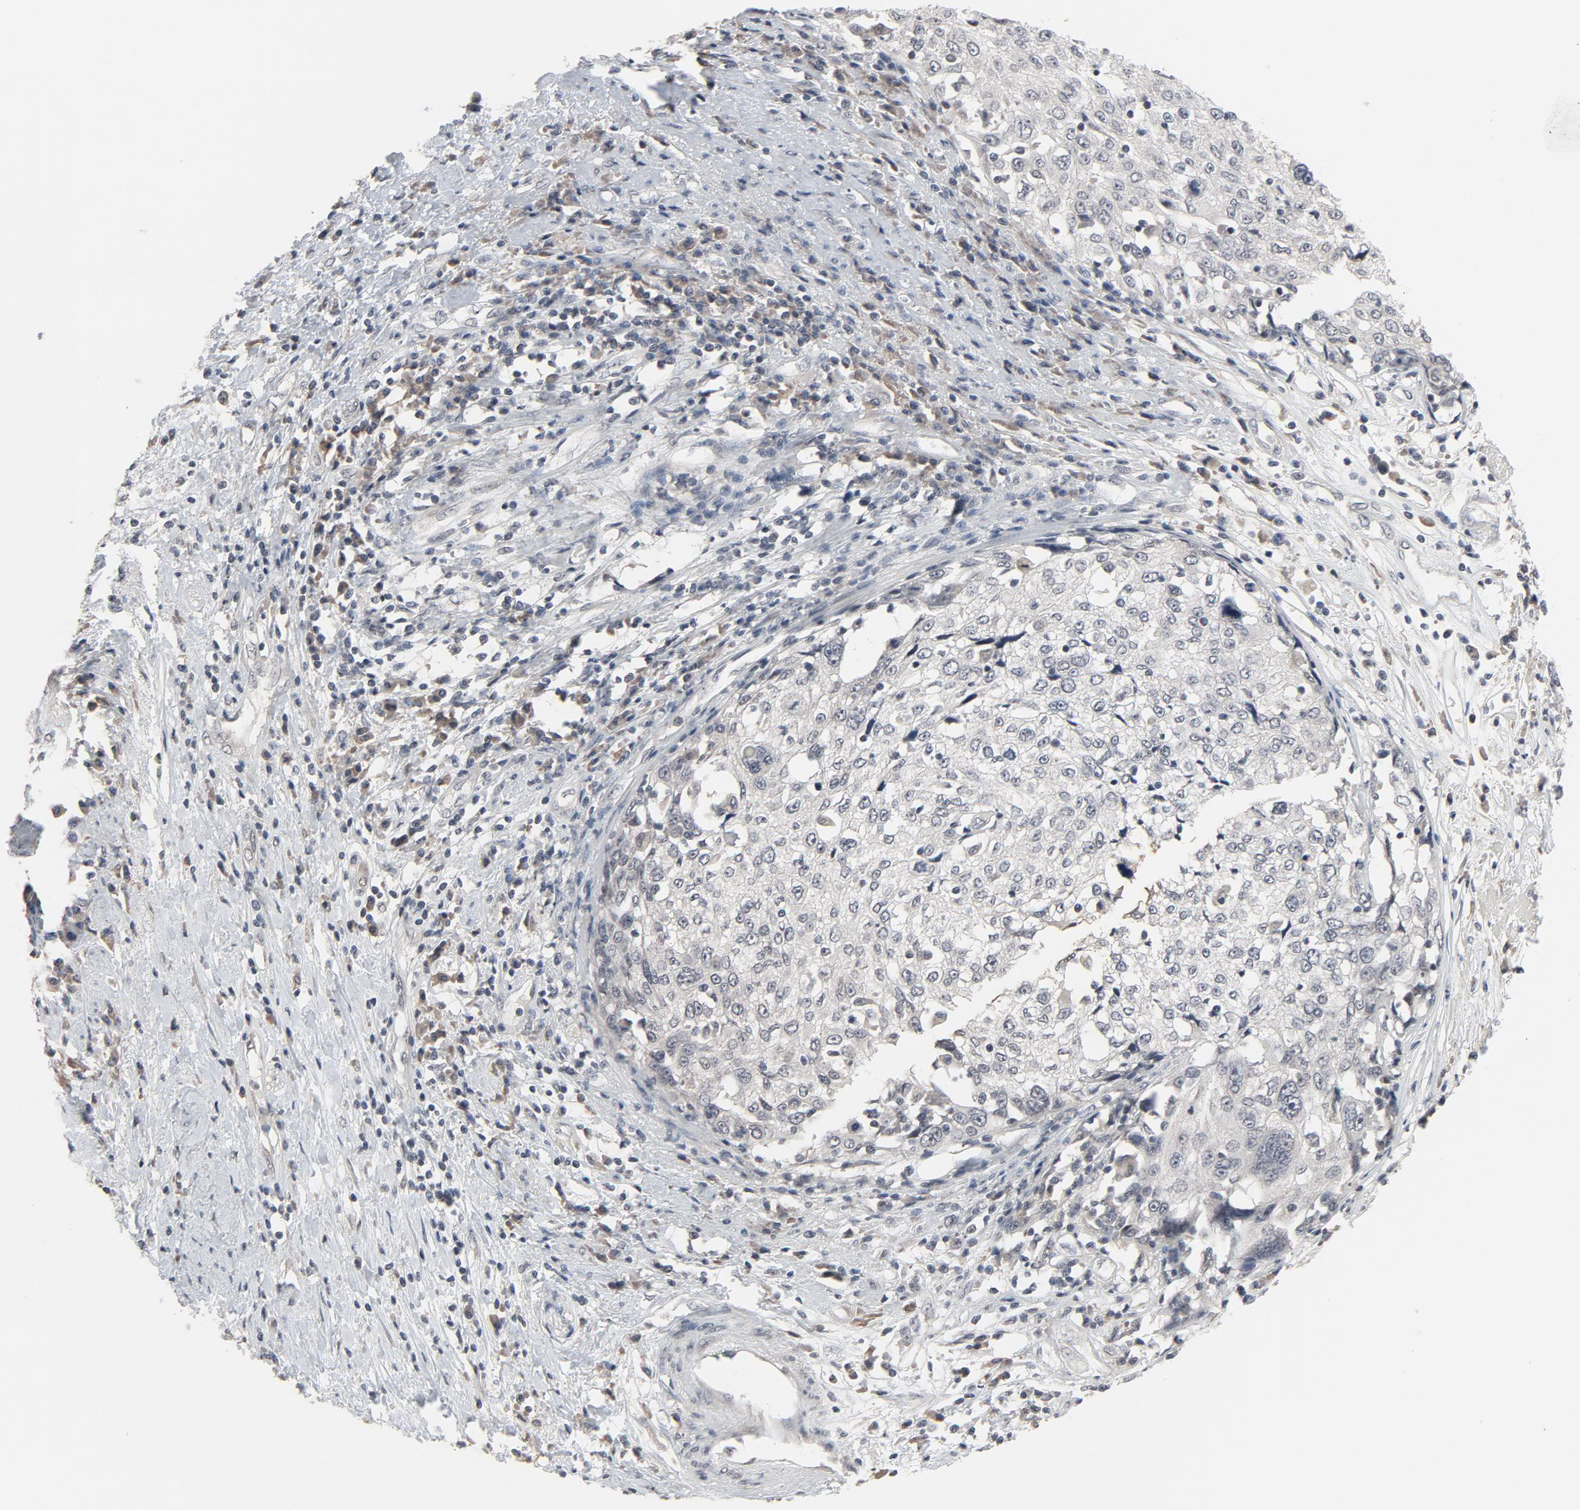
{"staining": {"intensity": "negative", "quantity": "none", "location": "none"}, "tissue": "cervical cancer", "cell_type": "Tumor cells", "image_type": "cancer", "snomed": [{"axis": "morphology", "description": "Squamous cell carcinoma, NOS"}, {"axis": "topography", "description": "Cervix"}], "caption": "Immunohistochemical staining of cervical squamous cell carcinoma demonstrates no significant expression in tumor cells.", "gene": "MT3", "patient": {"sex": "female", "age": 57}}